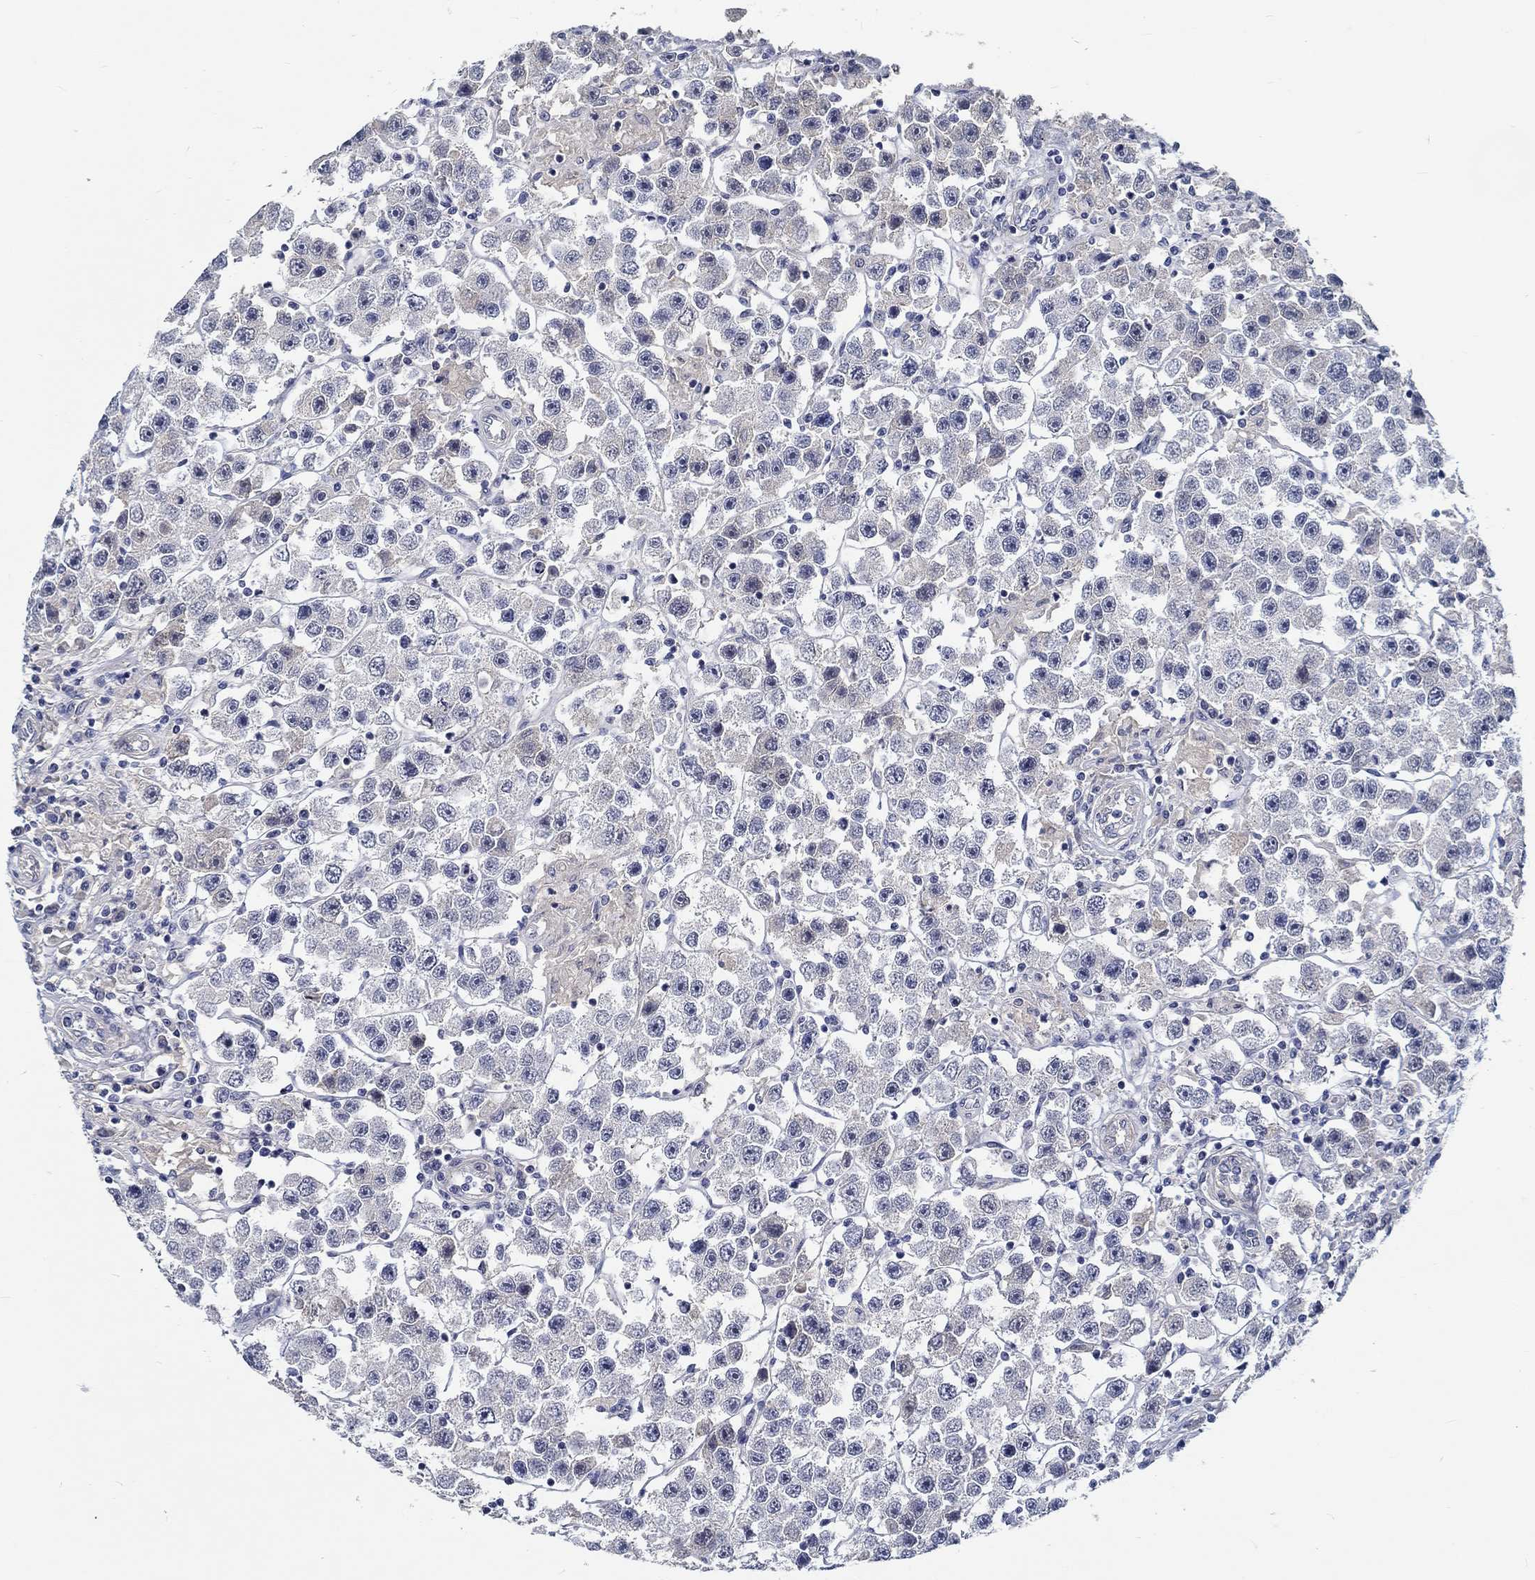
{"staining": {"intensity": "negative", "quantity": "none", "location": "none"}, "tissue": "testis cancer", "cell_type": "Tumor cells", "image_type": "cancer", "snomed": [{"axis": "morphology", "description": "Seminoma, NOS"}, {"axis": "topography", "description": "Testis"}], "caption": "This is an immunohistochemistry (IHC) histopathology image of testis cancer (seminoma). There is no expression in tumor cells.", "gene": "MYBPC1", "patient": {"sex": "male", "age": 45}}